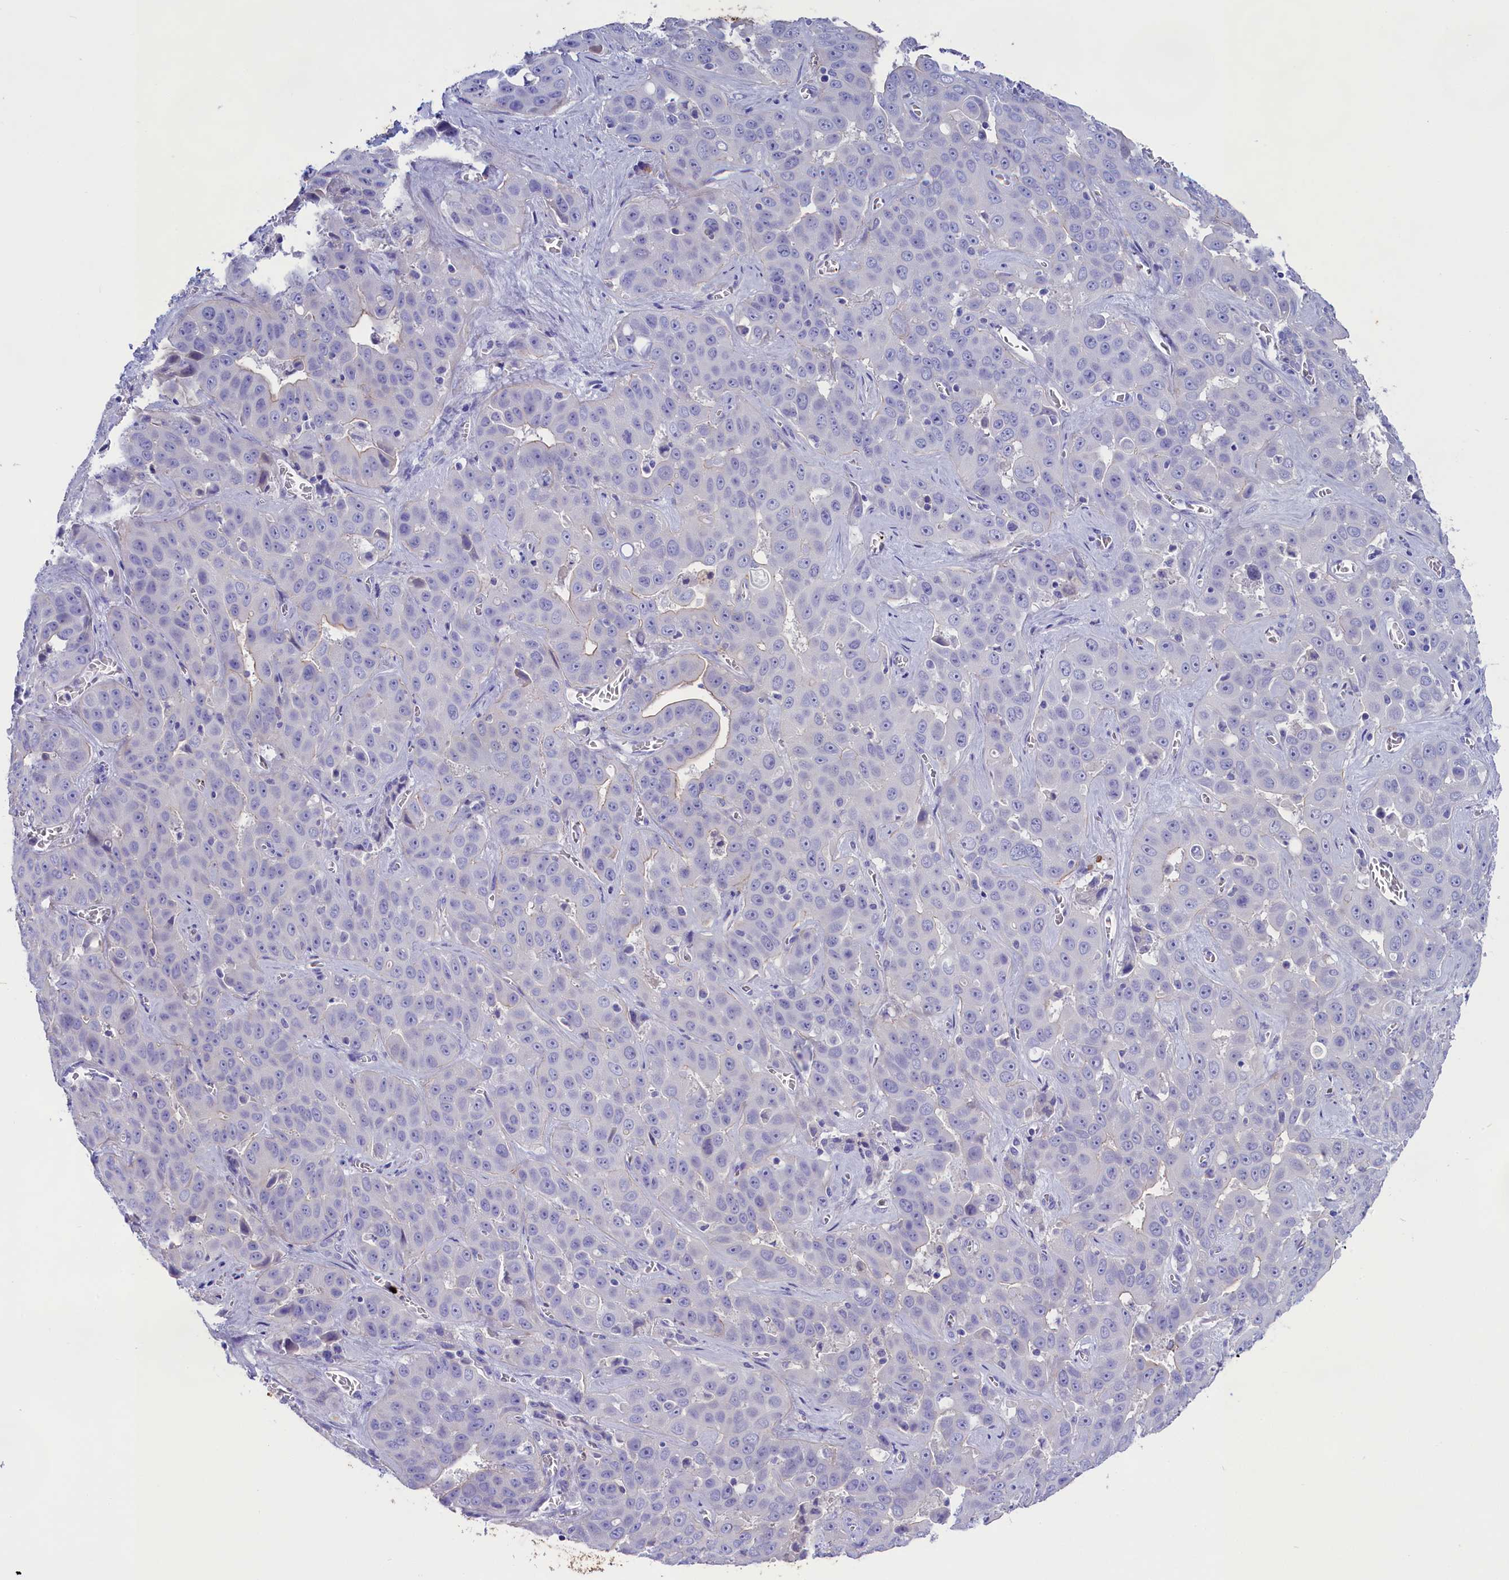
{"staining": {"intensity": "negative", "quantity": "none", "location": "none"}, "tissue": "liver cancer", "cell_type": "Tumor cells", "image_type": "cancer", "snomed": [{"axis": "morphology", "description": "Cholangiocarcinoma"}, {"axis": "topography", "description": "Liver"}], "caption": "Tumor cells show no significant staining in liver cancer (cholangiocarcinoma).", "gene": "SULT2A1", "patient": {"sex": "female", "age": 52}}